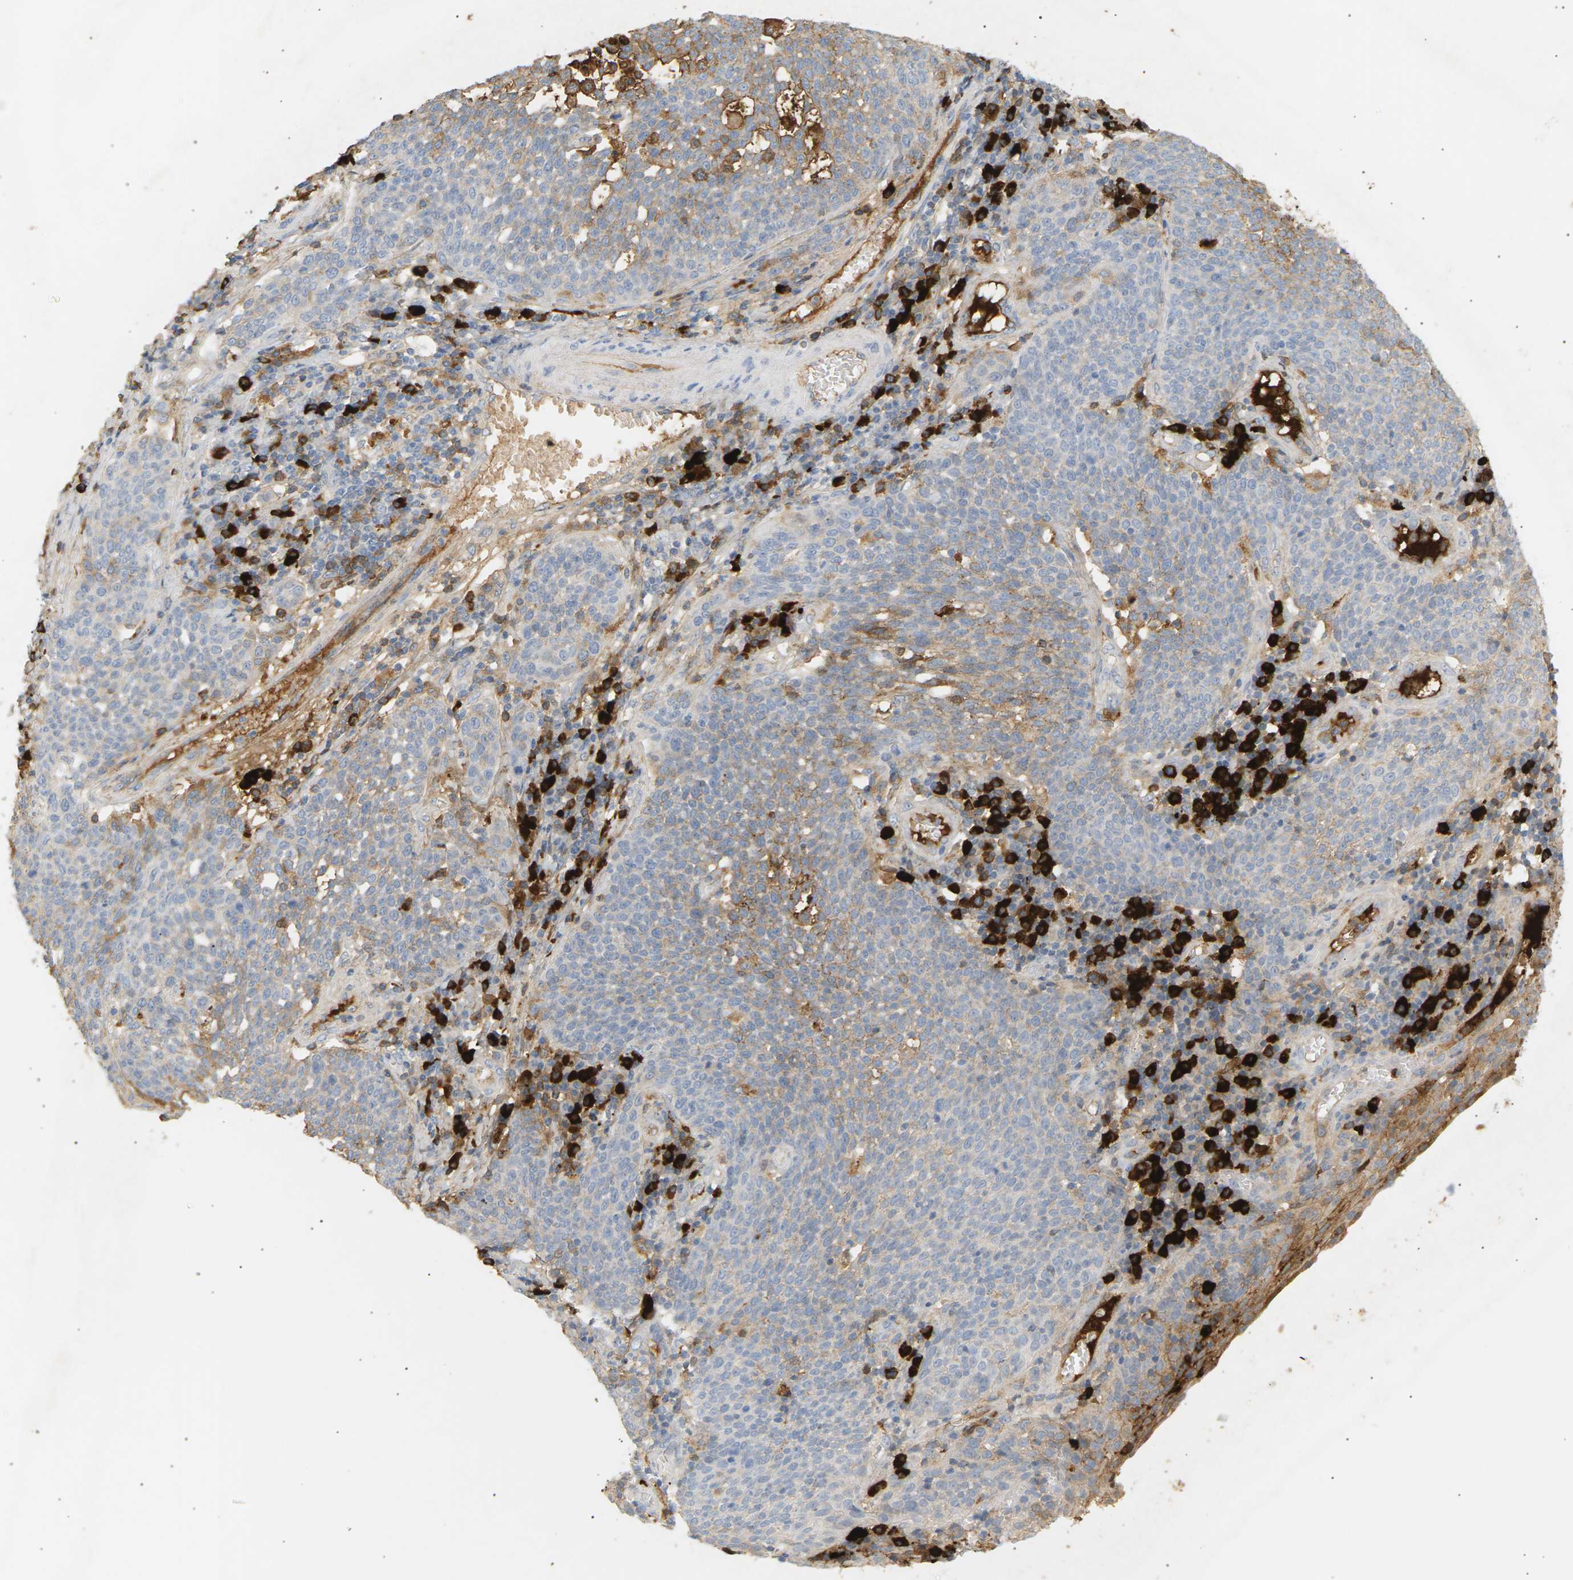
{"staining": {"intensity": "weak", "quantity": "25%-75%", "location": "cytoplasmic/membranous"}, "tissue": "cervical cancer", "cell_type": "Tumor cells", "image_type": "cancer", "snomed": [{"axis": "morphology", "description": "Squamous cell carcinoma, NOS"}, {"axis": "topography", "description": "Cervix"}], "caption": "Cervical cancer stained for a protein (brown) demonstrates weak cytoplasmic/membranous positive expression in approximately 25%-75% of tumor cells.", "gene": "IGLC3", "patient": {"sex": "female", "age": 34}}